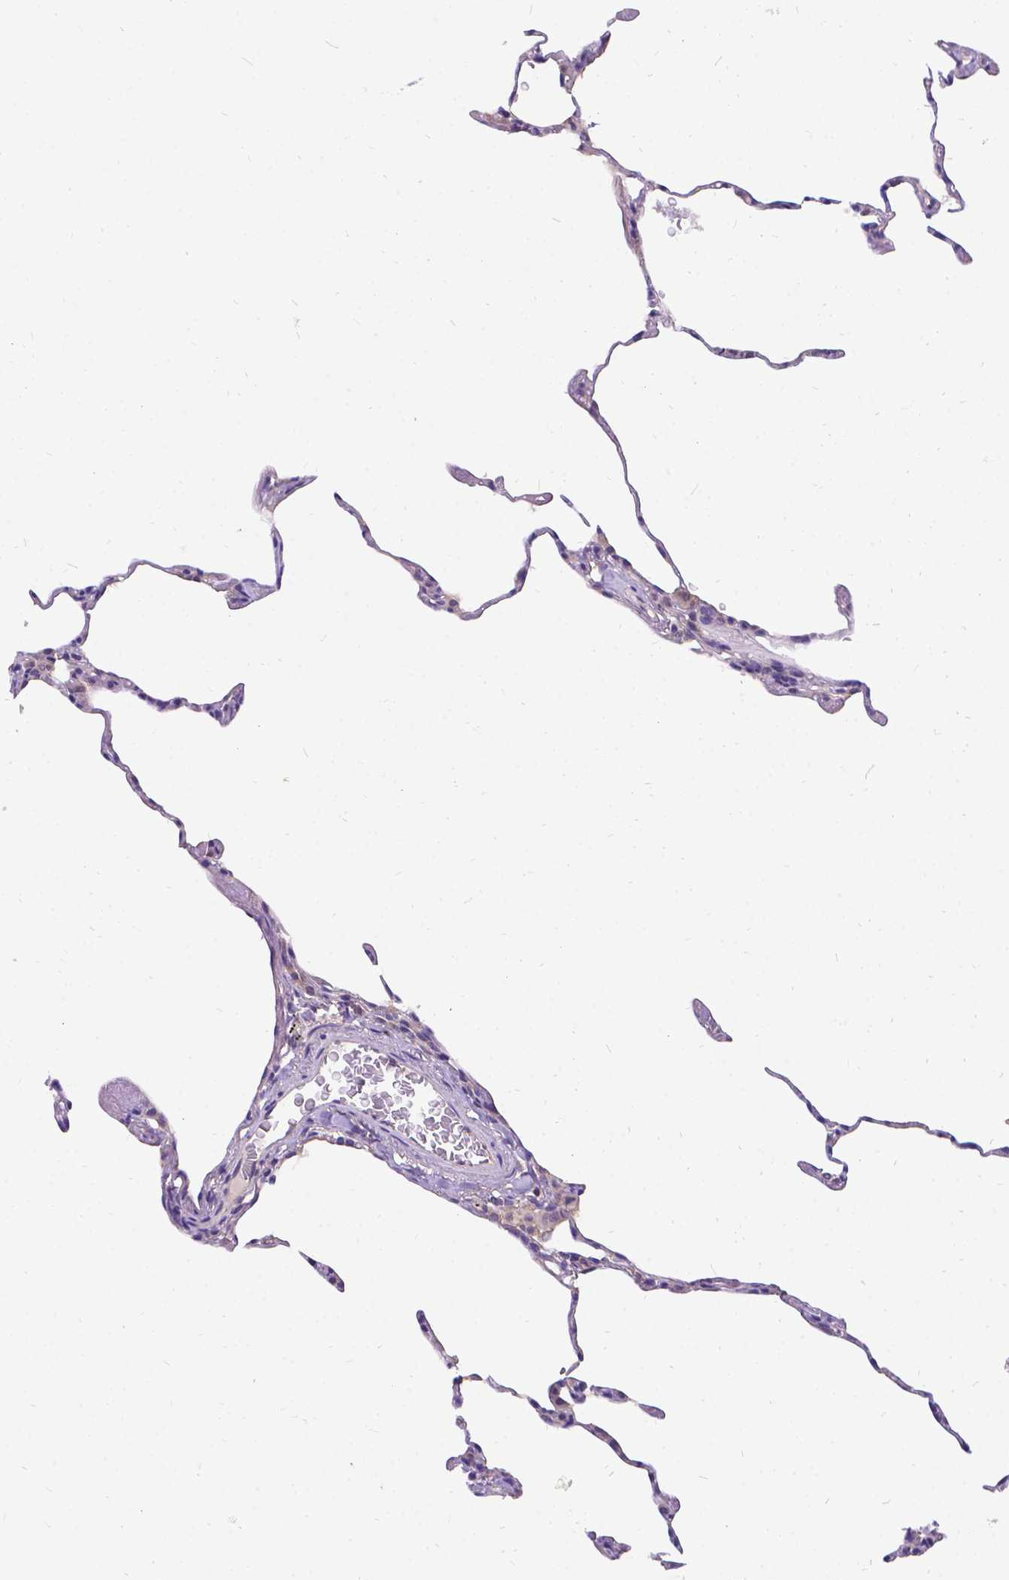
{"staining": {"intensity": "negative", "quantity": "none", "location": "none"}, "tissue": "lung", "cell_type": "Alveolar cells", "image_type": "normal", "snomed": [{"axis": "morphology", "description": "Normal tissue, NOS"}, {"axis": "topography", "description": "Lung"}], "caption": "Immunohistochemistry (IHC) of normal human lung displays no expression in alveolar cells. The staining was performed using DAB (3,3'-diaminobenzidine) to visualize the protein expression in brown, while the nuclei were stained in blue with hematoxylin (Magnification: 20x).", "gene": "DENND6A", "patient": {"sex": "female", "age": 57}}